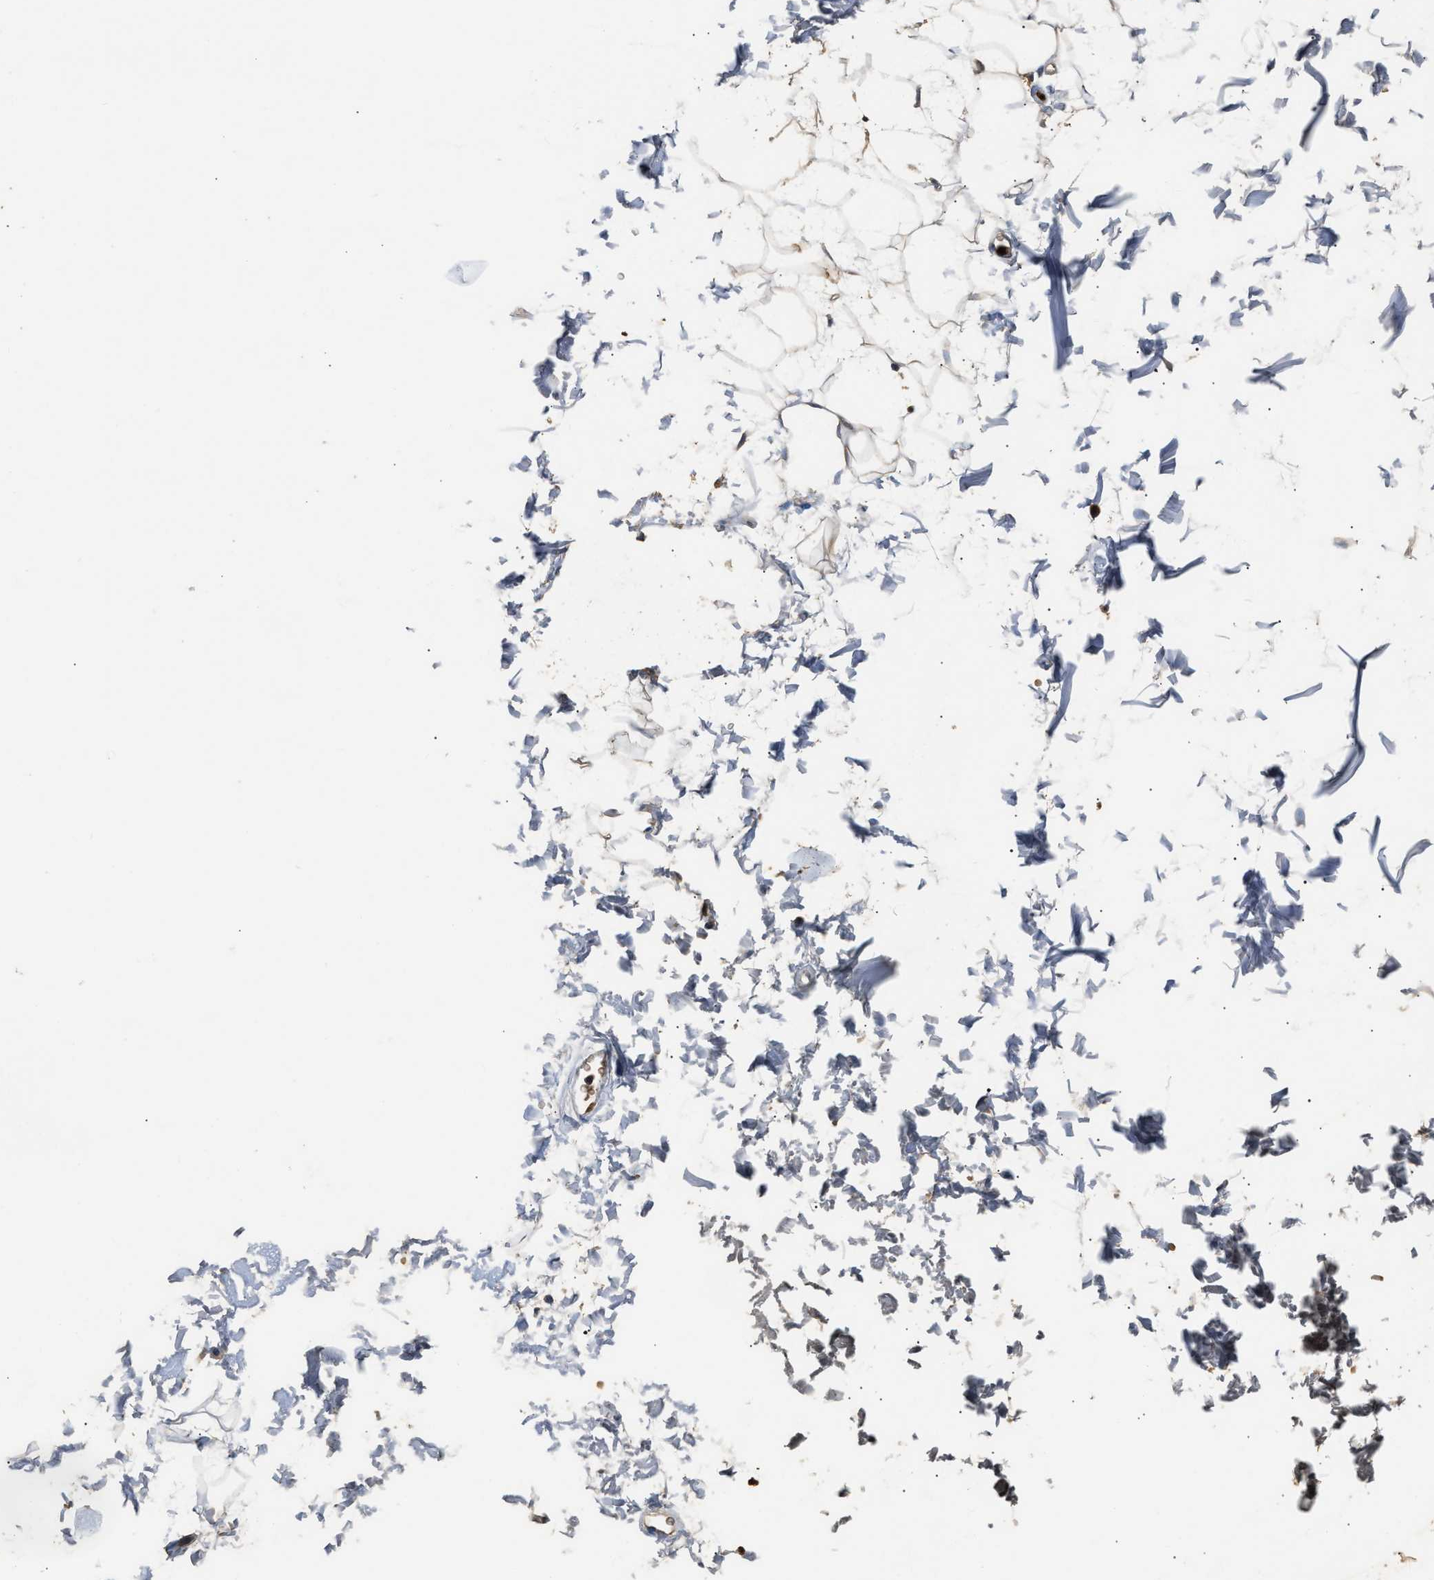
{"staining": {"intensity": "moderate", "quantity": ">75%", "location": "cytoplasmic/membranous"}, "tissue": "adipose tissue", "cell_type": "Adipocytes", "image_type": "normal", "snomed": [{"axis": "morphology", "description": "Normal tissue, NOS"}, {"axis": "morphology", "description": "Adenocarcinoma, NOS"}, {"axis": "topography", "description": "Colon"}, {"axis": "topography", "description": "Peripheral nerve tissue"}], "caption": "Protein analysis of normal adipose tissue demonstrates moderate cytoplasmic/membranous staining in about >75% of adipocytes. (DAB (3,3'-diaminobenzidine) = brown stain, brightfield microscopy at high magnification).", "gene": "GPI", "patient": {"sex": "male", "age": 14}}